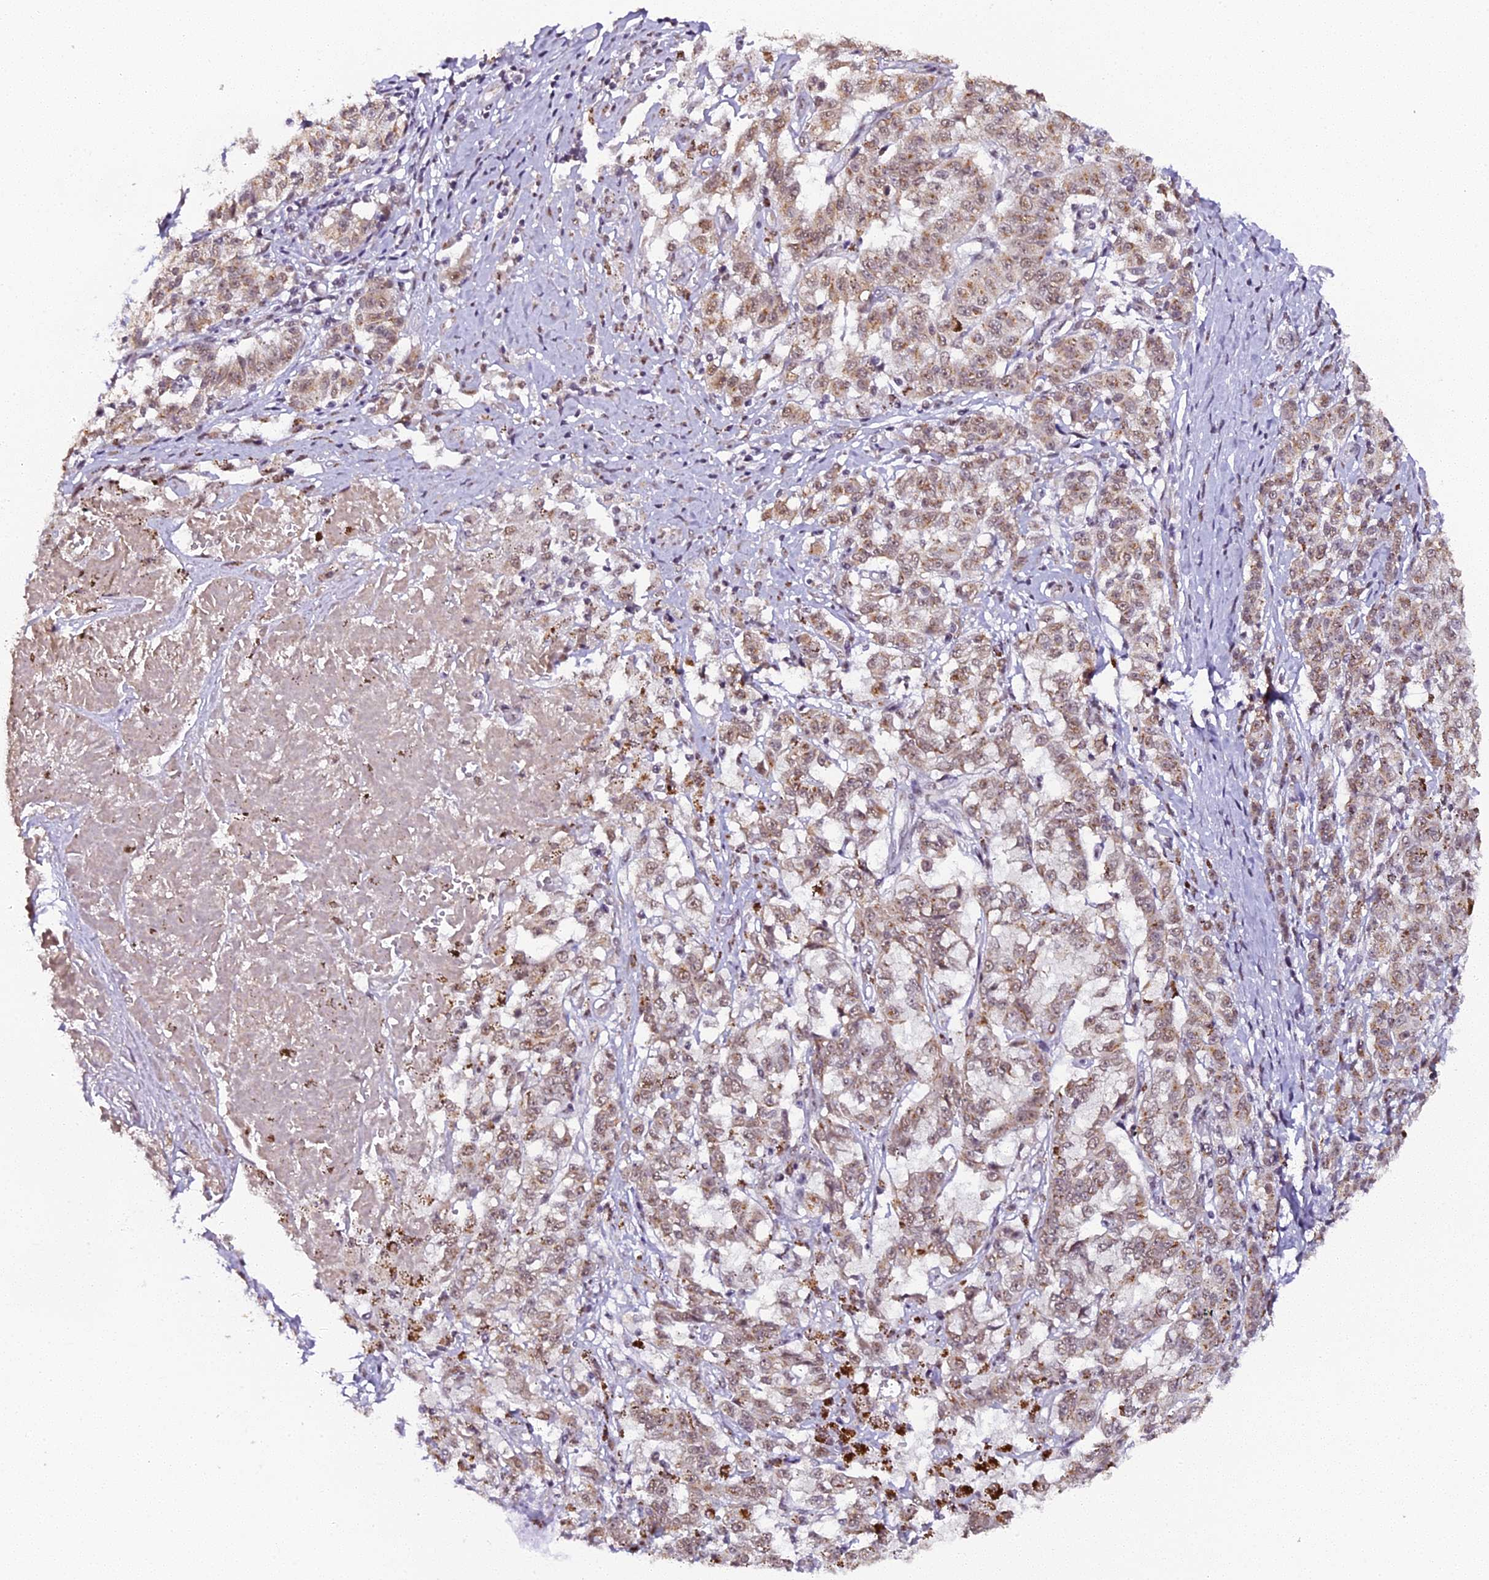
{"staining": {"intensity": "moderate", "quantity": "25%-75%", "location": "cytoplasmic/membranous"}, "tissue": "melanoma", "cell_type": "Tumor cells", "image_type": "cancer", "snomed": [{"axis": "morphology", "description": "Malignant melanoma, NOS"}, {"axis": "topography", "description": "Skin"}], "caption": "Malignant melanoma stained for a protein exhibits moderate cytoplasmic/membranous positivity in tumor cells. The staining was performed using DAB to visualize the protein expression in brown, while the nuclei were stained in blue with hematoxylin (Magnification: 20x).", "gene": "NCBP1", "patient": {"sex": "female", "age": 72}}